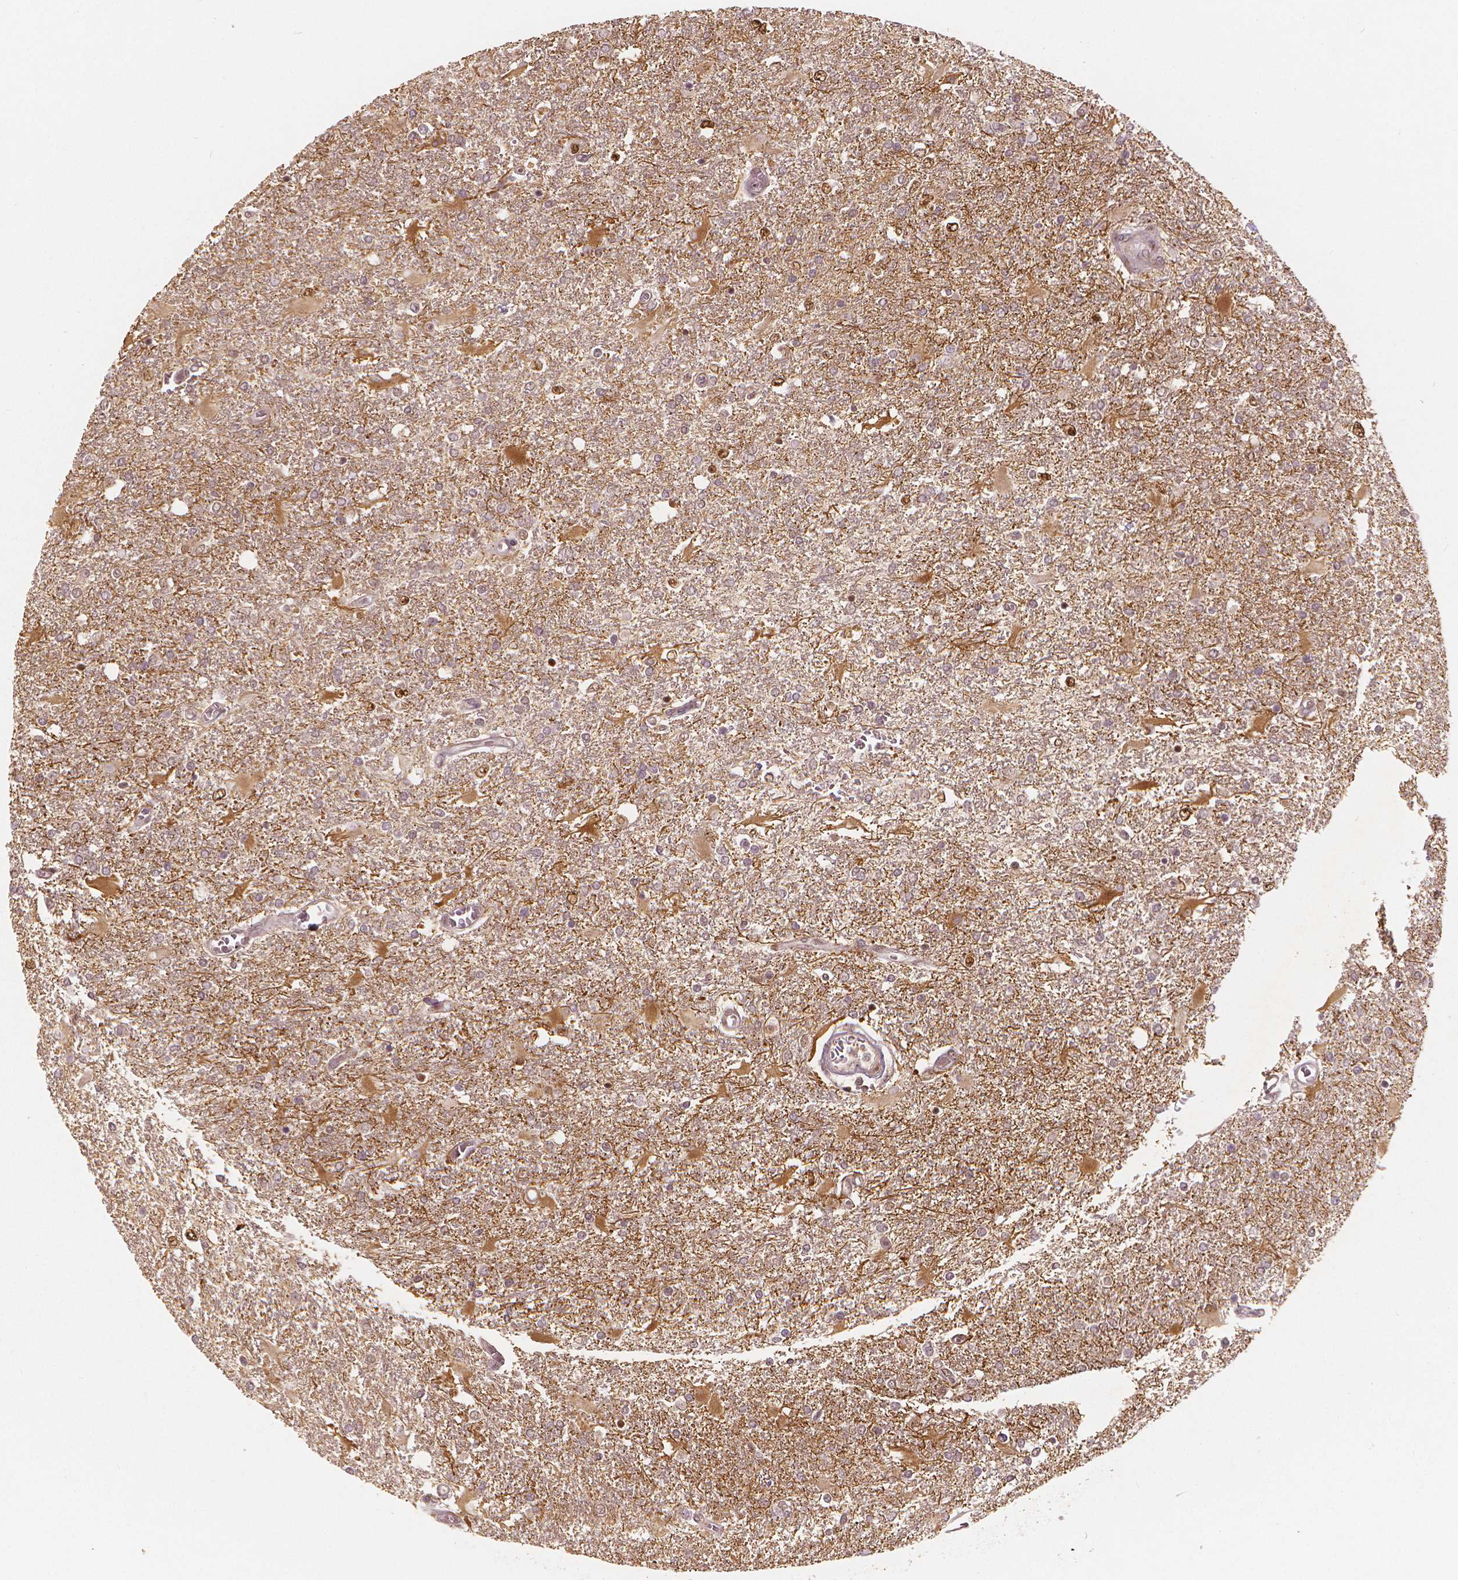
{"staining": {"intensity": "negative", "quantity": "none", "location": "none"}, "tissue": "glioma", "cell_type": "Tumor cells", "image_type": "cancer", "snomed": [{"axis": "morphology", "description": "Glioma, malignant, High grade"}, {"axis": "topography", "description": "Cerebral cortex"}], "caption": "This is a image of IHC staining of glioma, which shows no staining in tumor cells.", "gene": "NSD2", "patient": {"sex": "male", "age": 79}}